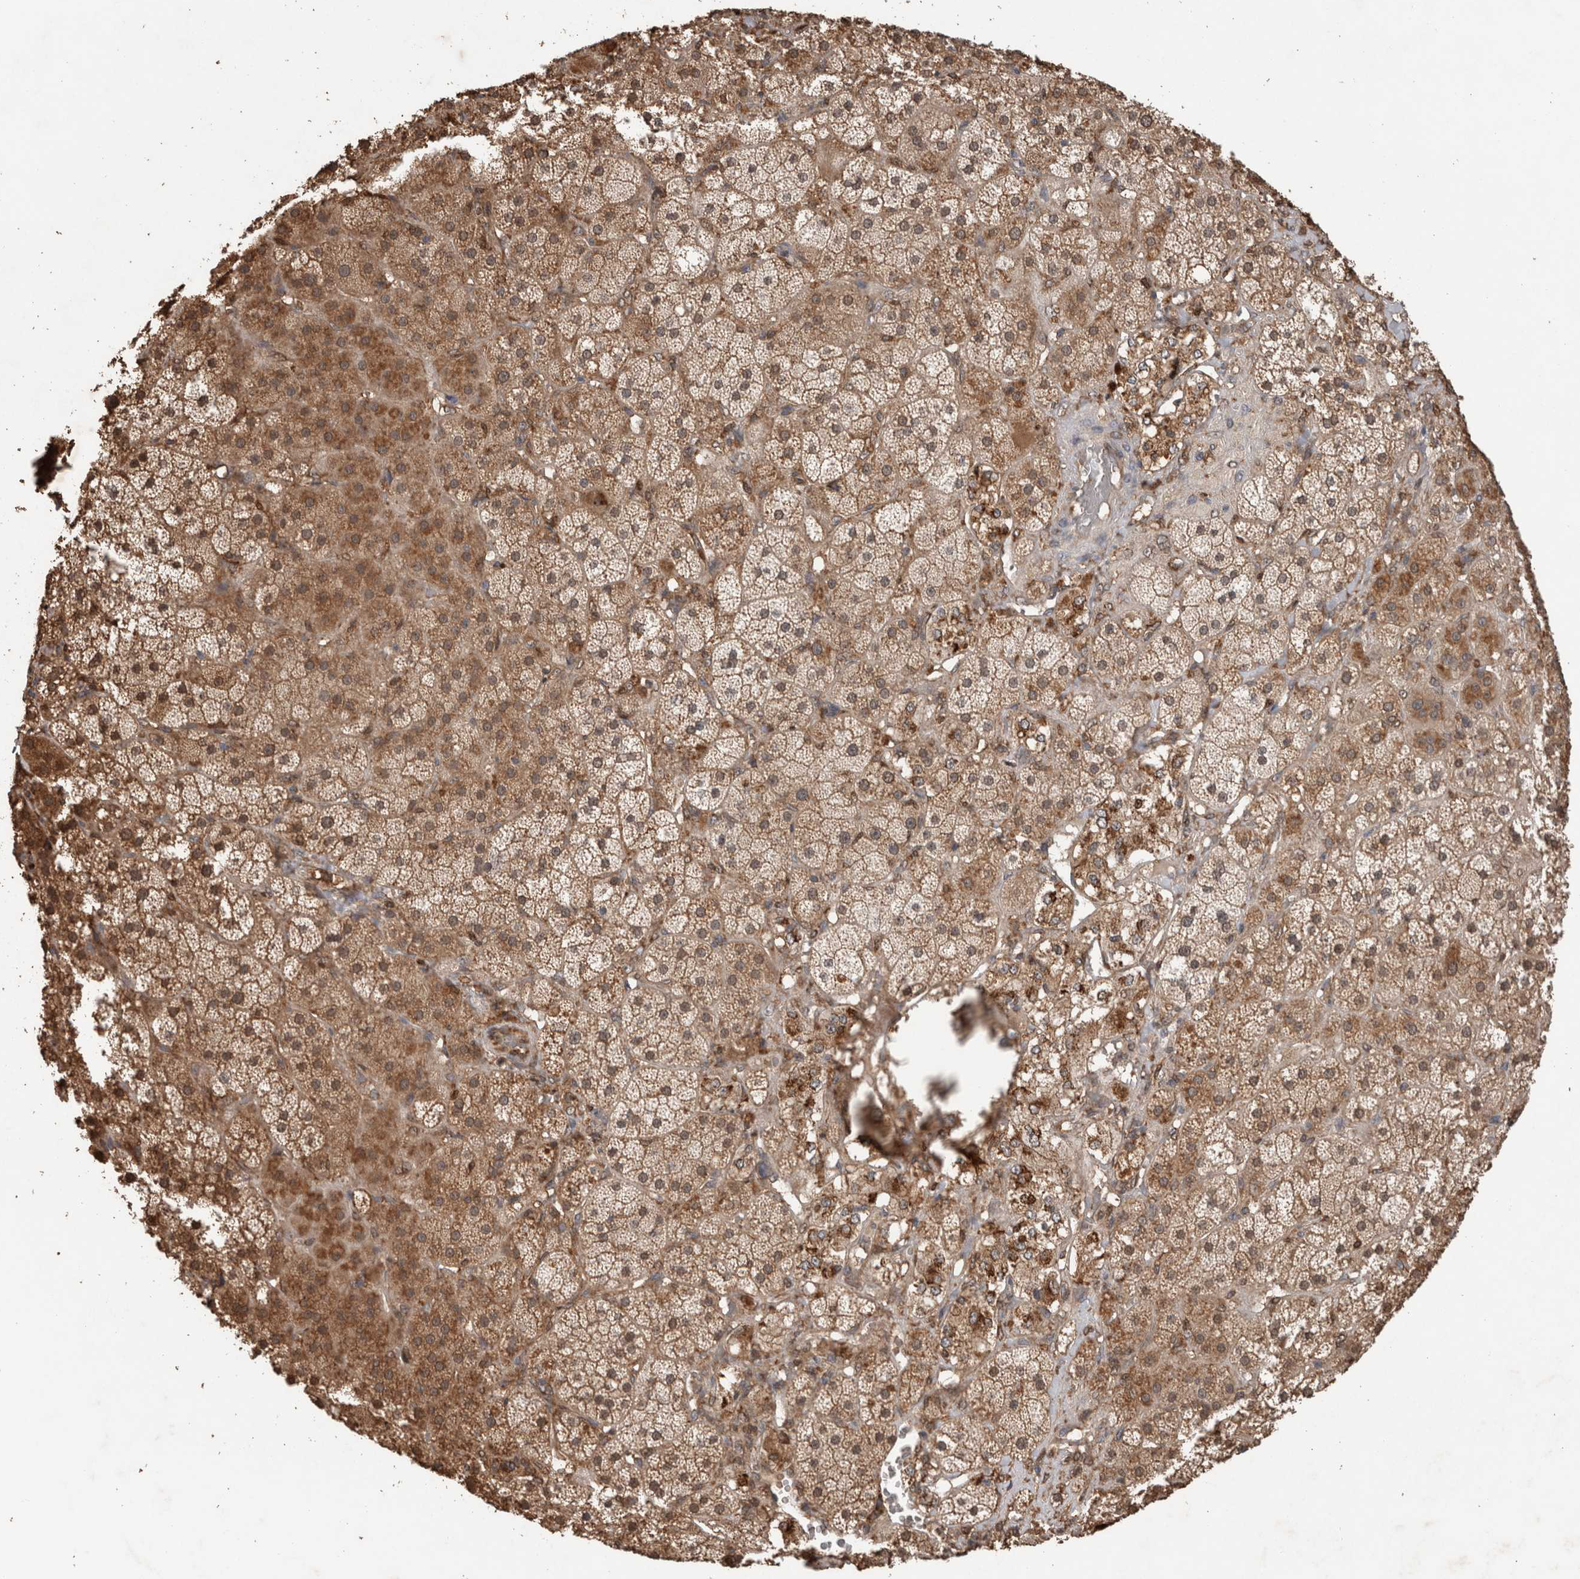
{"staining": {"intensity": "strong", "quantity": ">75%", "location": "cytoplasmic/membranous"}, "tissue": "adrenal gland", "cell_type": "Glandular cells", "image_type": "normal", "snomed": [{"axis": "morphology", "description": "Normal tissue, NOS"}, {"axis": "topography", "description": "Adrenal gland"}], "caption": "Protein staining displays strong cytoplasmic/membranous staining in approximately >75% of glandular cells in benign adrenal gland. The protein of interest is stained brown, and the nuclei are stained in blue (DAB (3,3'-diaminobenzidine) IHC with brightfield microscopy, high magnification).", "gene": "ADGRL3", "patient": {"sex": "male", "age": 57}}